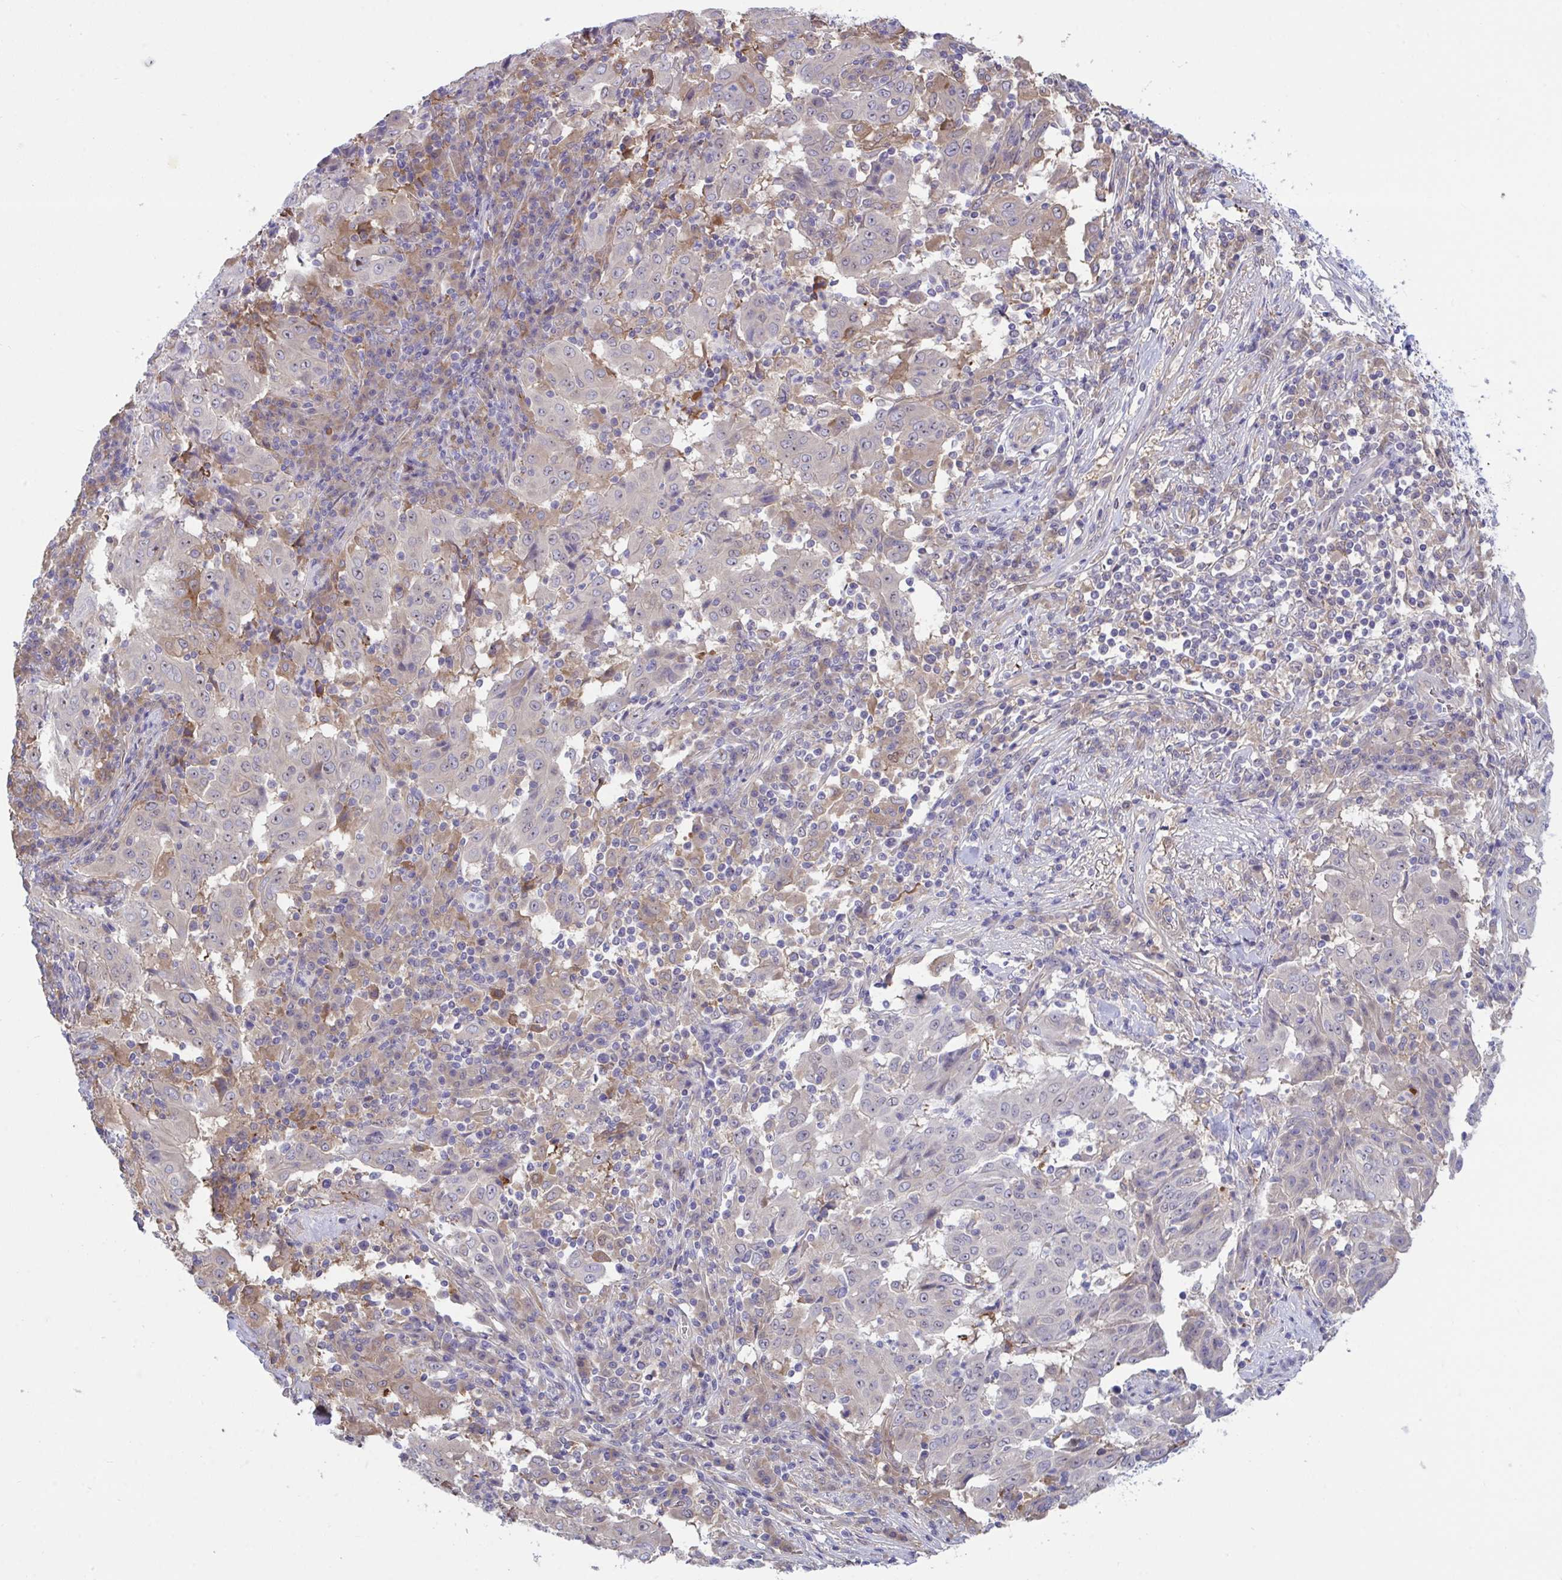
{"staining": {"intensity": "moderate", "quantity": "<25%", "location": "cytoplasmic/membranous,nuclear"}, "tissue": "pancreatic cancer", "cell_type": "Tumor cells", "image_type": "cancer", "snomed": [{"axis": "morphology", "description": "Adenocarcinoma, NOS"}, {"axis": "topography", "description": "Pancreas"}], "caption": "The micrograph shows a brown stain indicating the presence of a protein in the cytoplasmic/membranous and nuclear of tumor cells in pancreatic adenocarcinoma.", "gene": "CENPQ", "patient": {"sex": "male", "age": 63}}